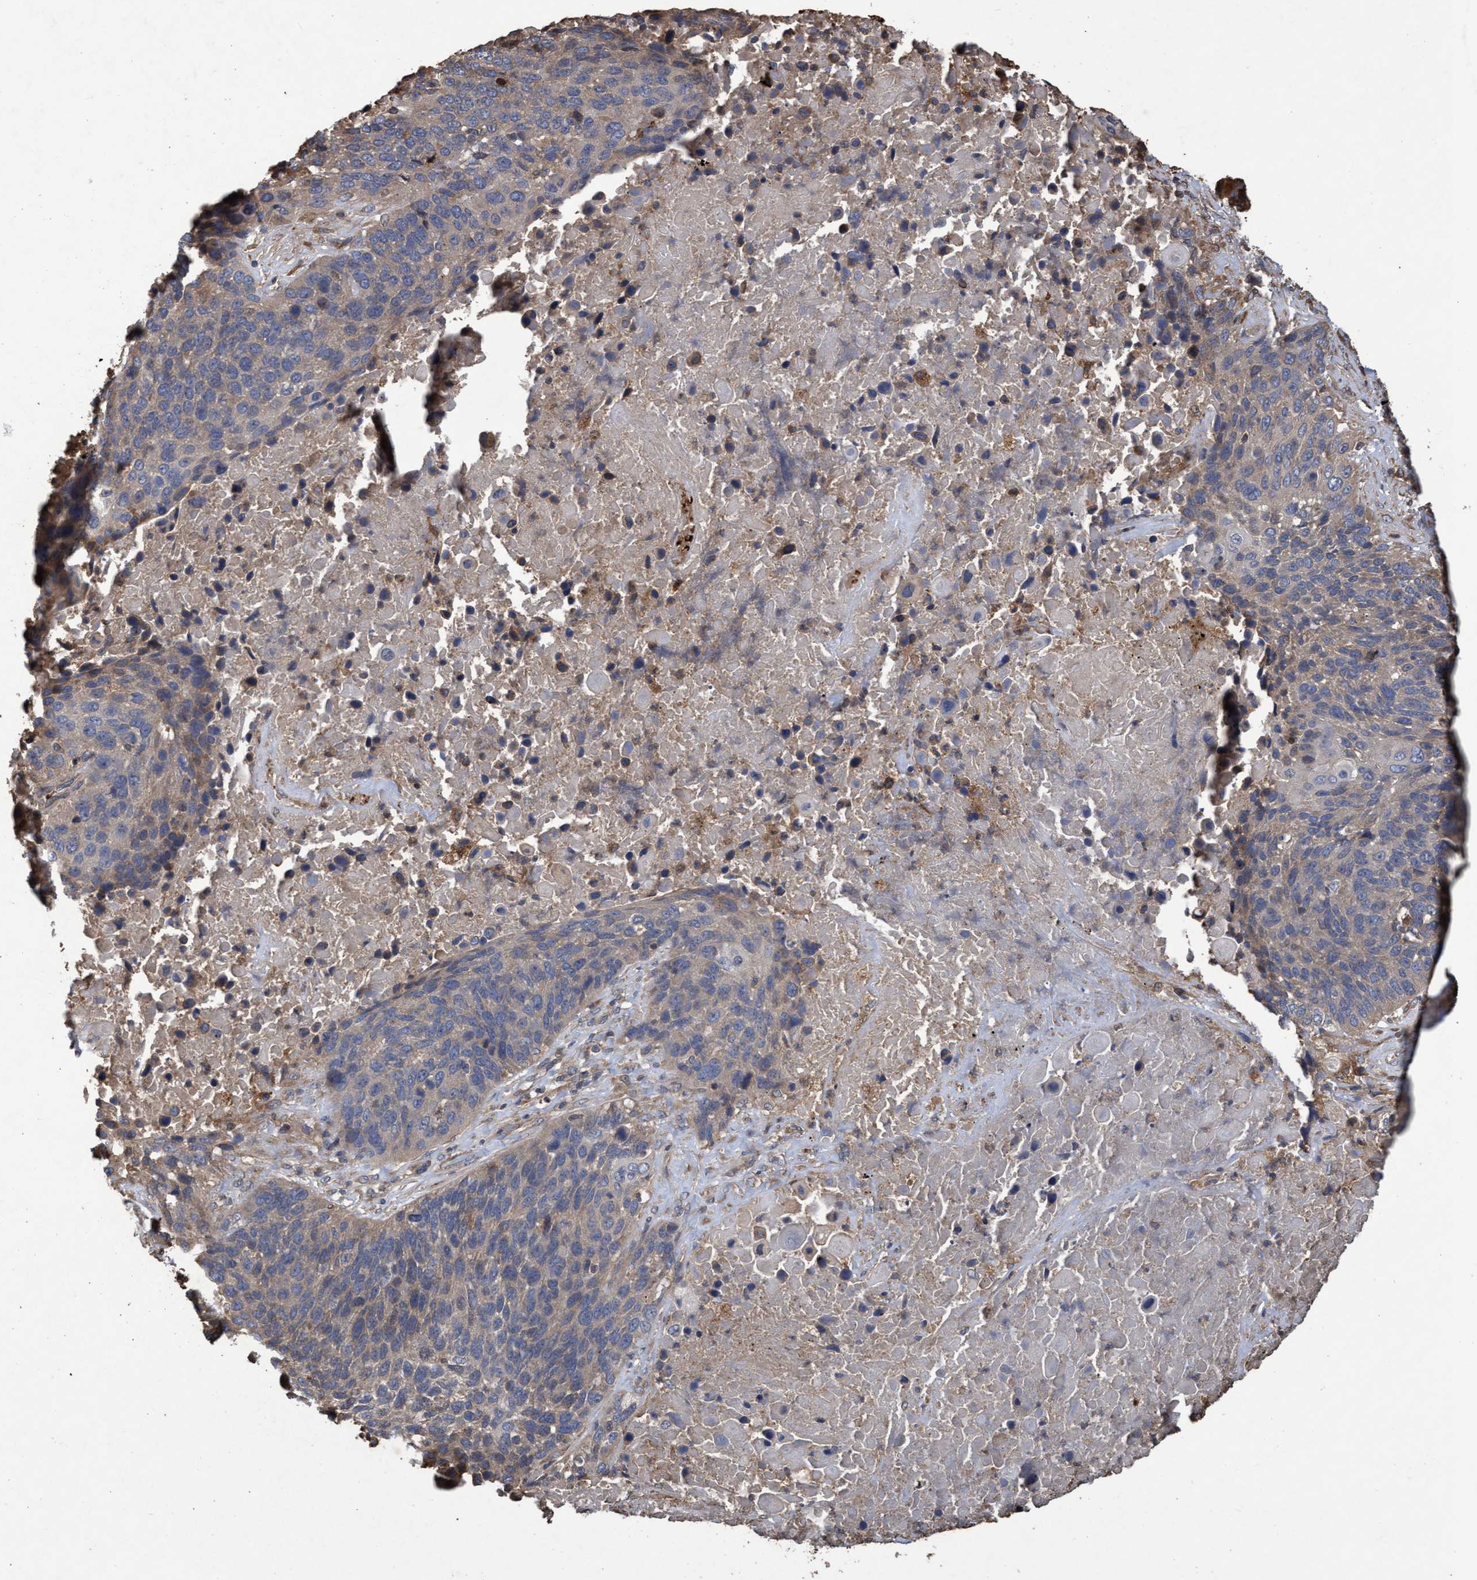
{"staining": {"intensity": "weak", "quantity": "<25%", "location": "cytoplasmic/membranous"}, "tissue": "lung cancer", "cell_type": "Tumor cells", "image_type": "cancer", "snomed": [{"axis": "morphology", "description": "Squamous cell carcinoma, NOS"}, {"axis": "topography", "description": "Lung"}], "caption": "A photomicrograph of human squamous cell carcinoma (lung) is negative for staining in tumor cells.", "gene": "CHMP6", "patient": {"sex": "male", "age": 66}}